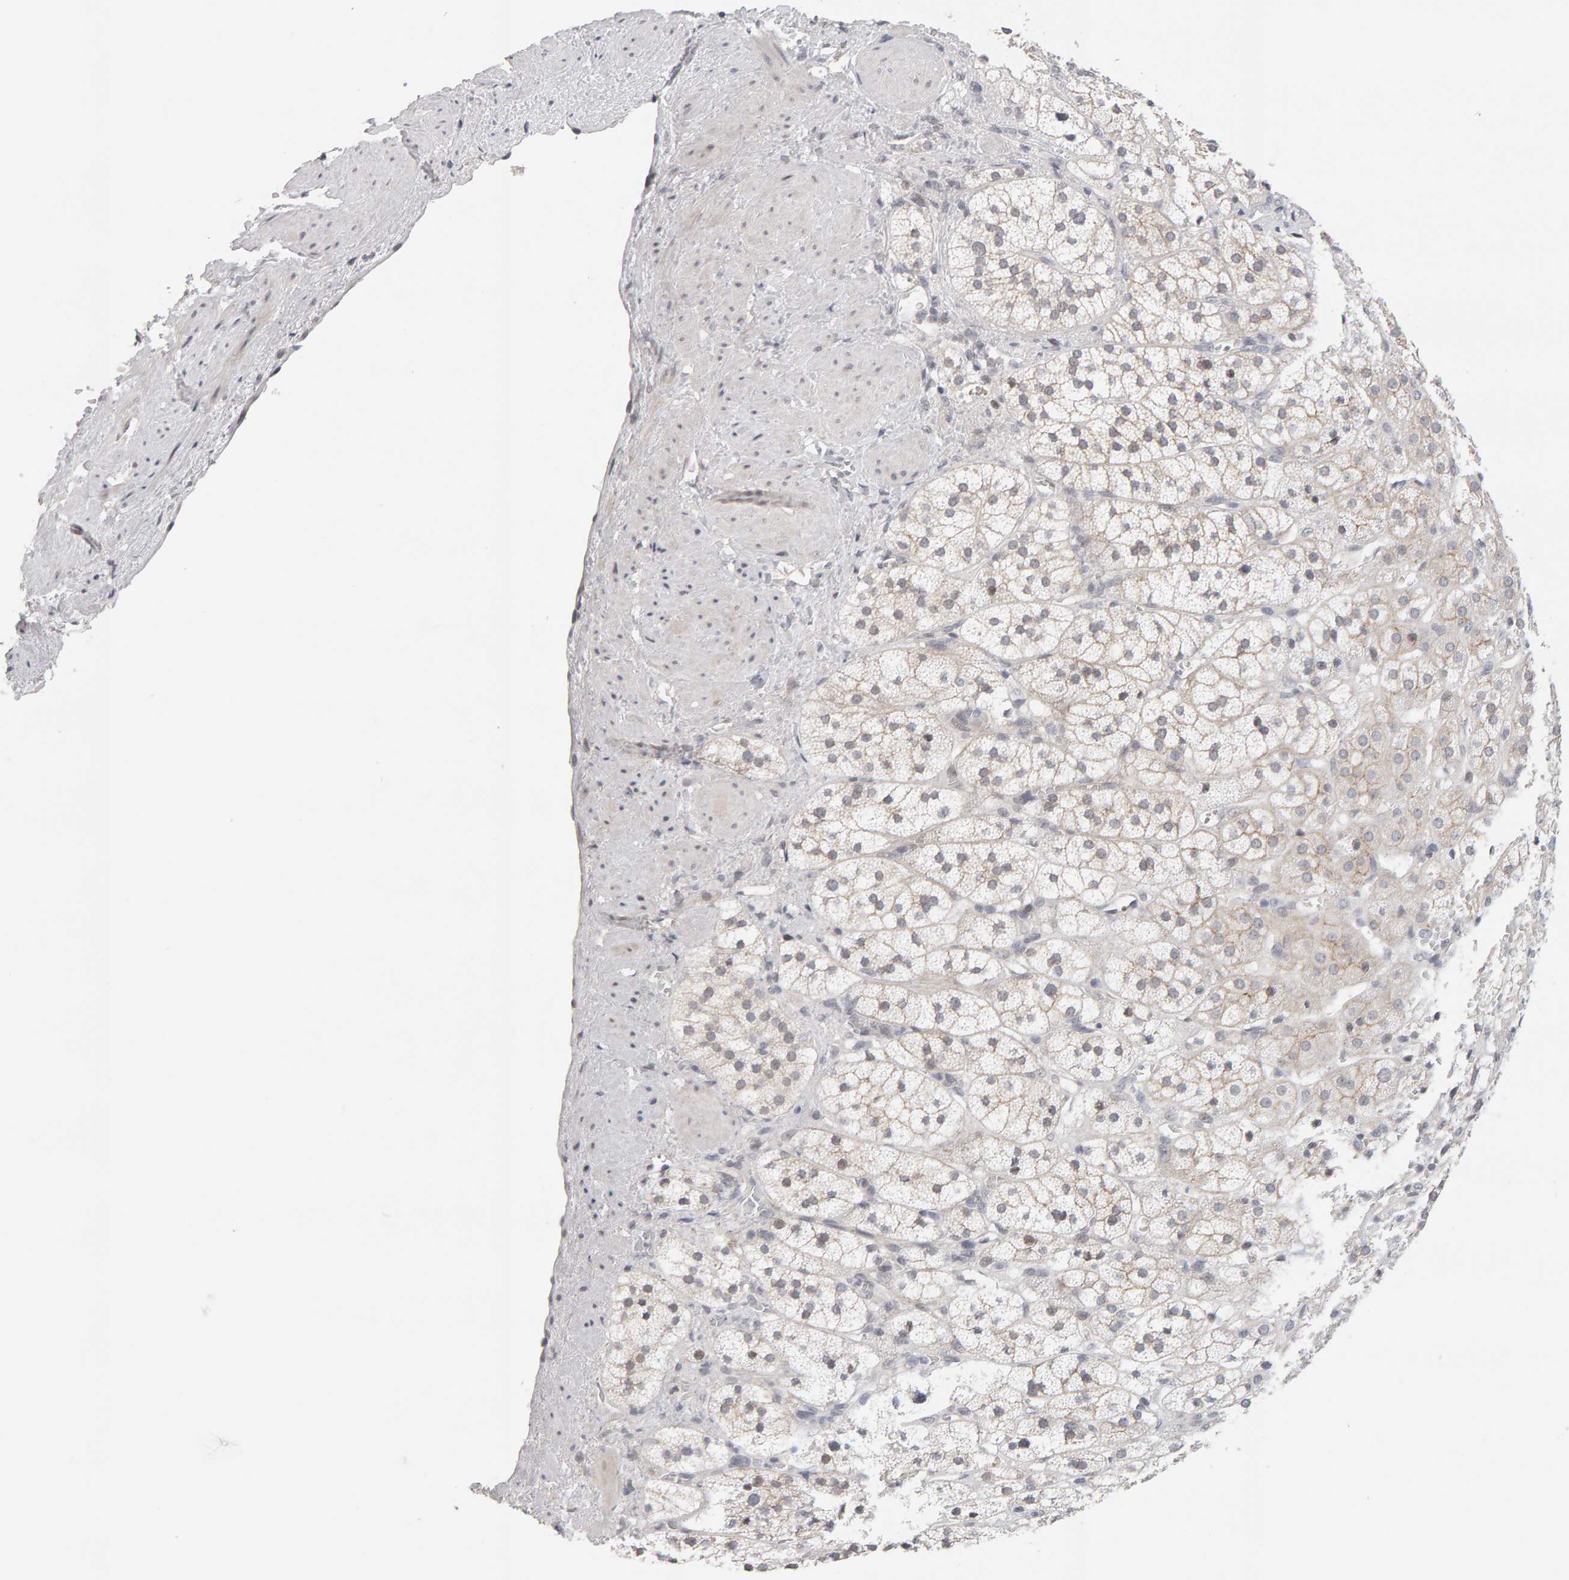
{"staining": {"intensity": "weak", "quantity": "25%-75%", "location": "cytoplasmic/membranous"}, "tissue": "adrenal gland", "cell_type": "Glandular cells", "image_type": "normal", "snomed": [{"axis": "morphology", "description": "Normal tissue, NOS"}, {"axis": "topography", "description": "Adrenal gland"}], "caption": "This photomicrograph exhibits IHC staining of benign human adrenal gland, with low weak cytoplasmic/membranous expression in approximately 25%-75% of glandular cells.", "gene": "HNF4A", "patient": {"sex": "male", "age": 56}}